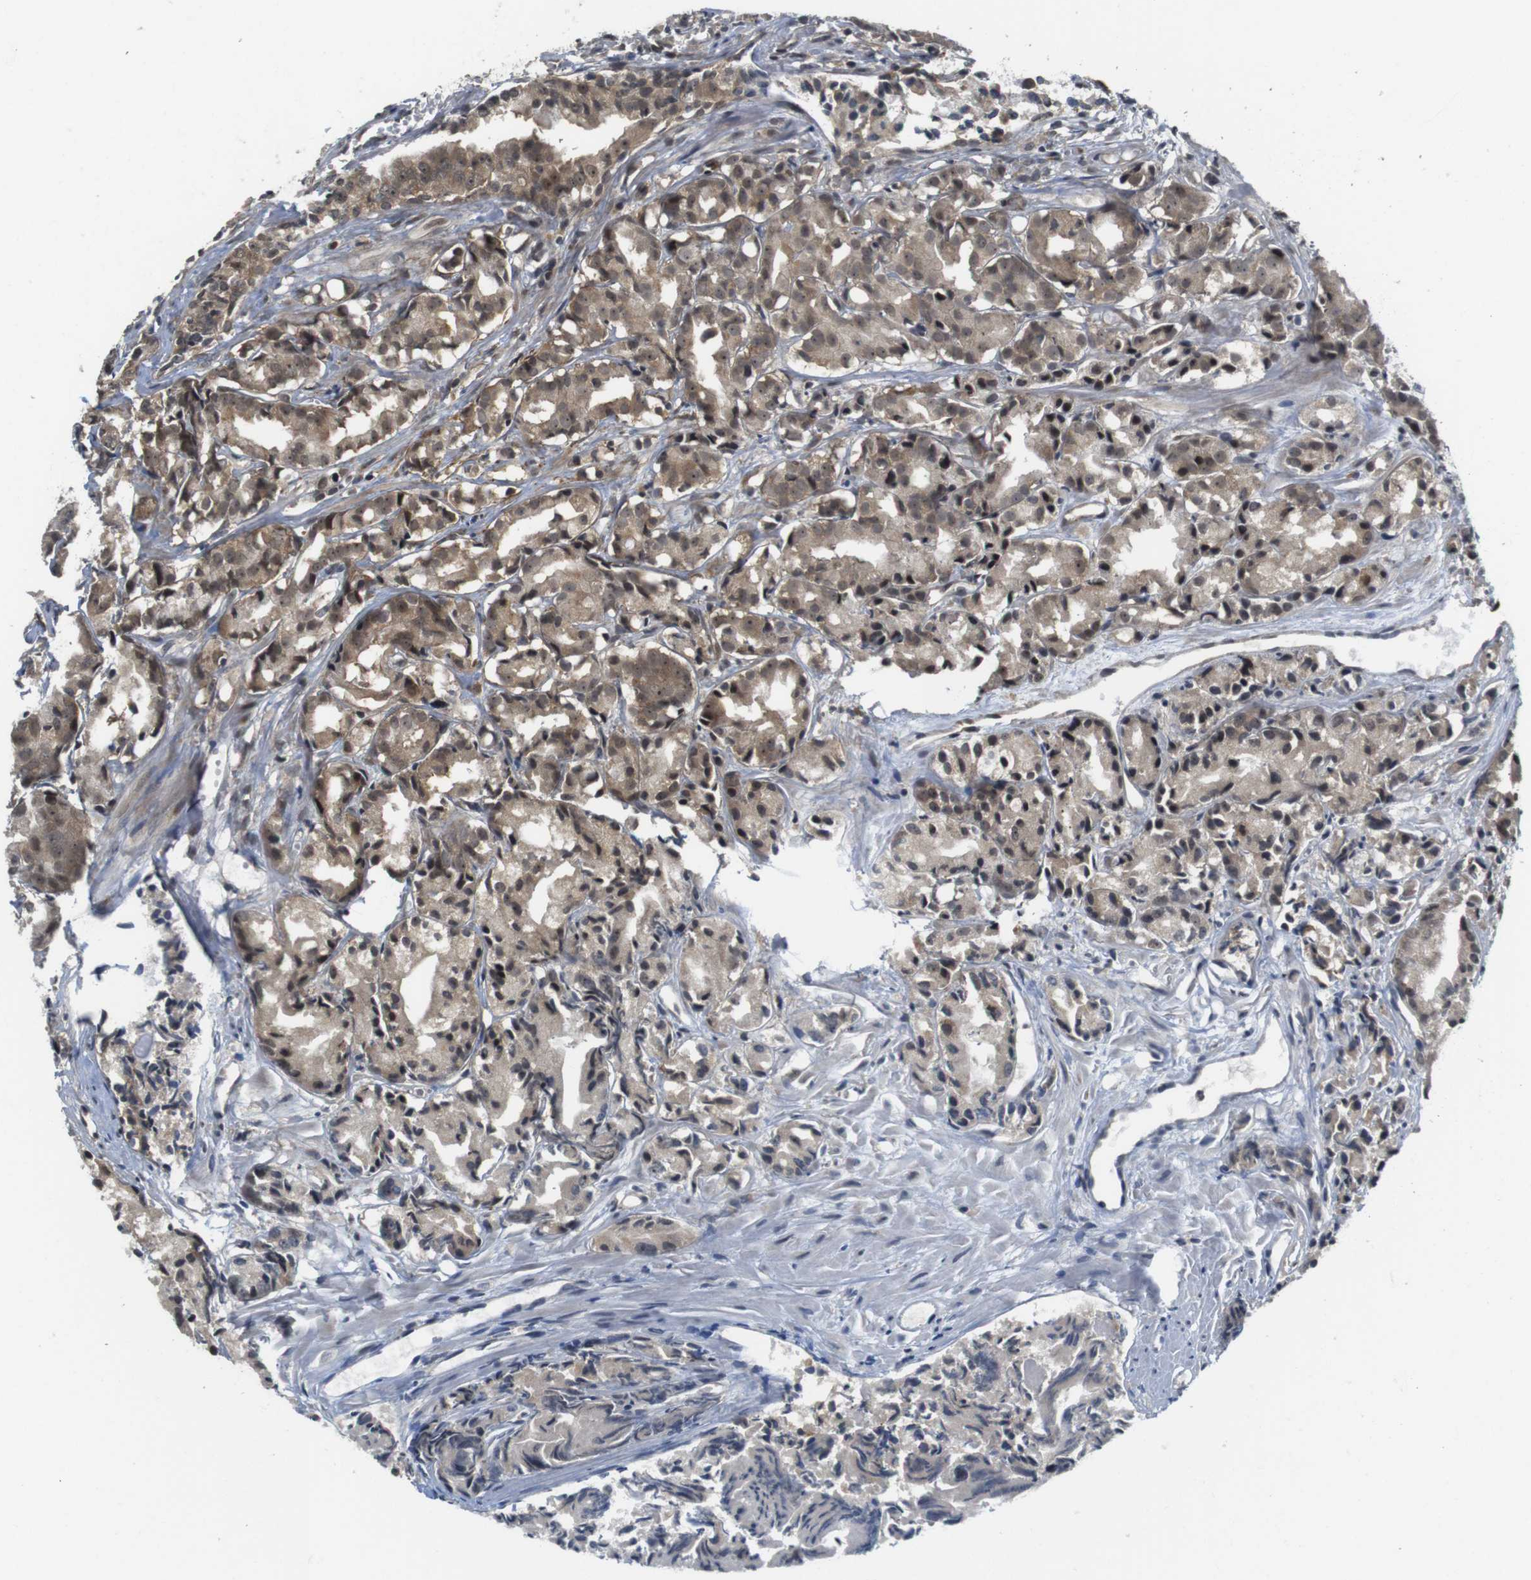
{"staining": {"intensity": "moderate", "quantity": ">75%", "location": "cytoplasmic/membranous,nuclear"}, "tissue": "prostate cancer", "cell_type": "Tumor cells", "image_type": "cancer", "snomed": [{"axis": "morphology", "description": "Adenocarcinoma, Low grade"}, {"axis": "topography", "description": "Prostate"}], "caption": "Immunohistochemical staining of prostate cancer displays medium levels of moderate cytoplasmic/membranous and nuclear protein staining in approximately >75% of tumor cells.", "gene": "CC2D1A", "patient": {"sex": "male", "age": 72}}